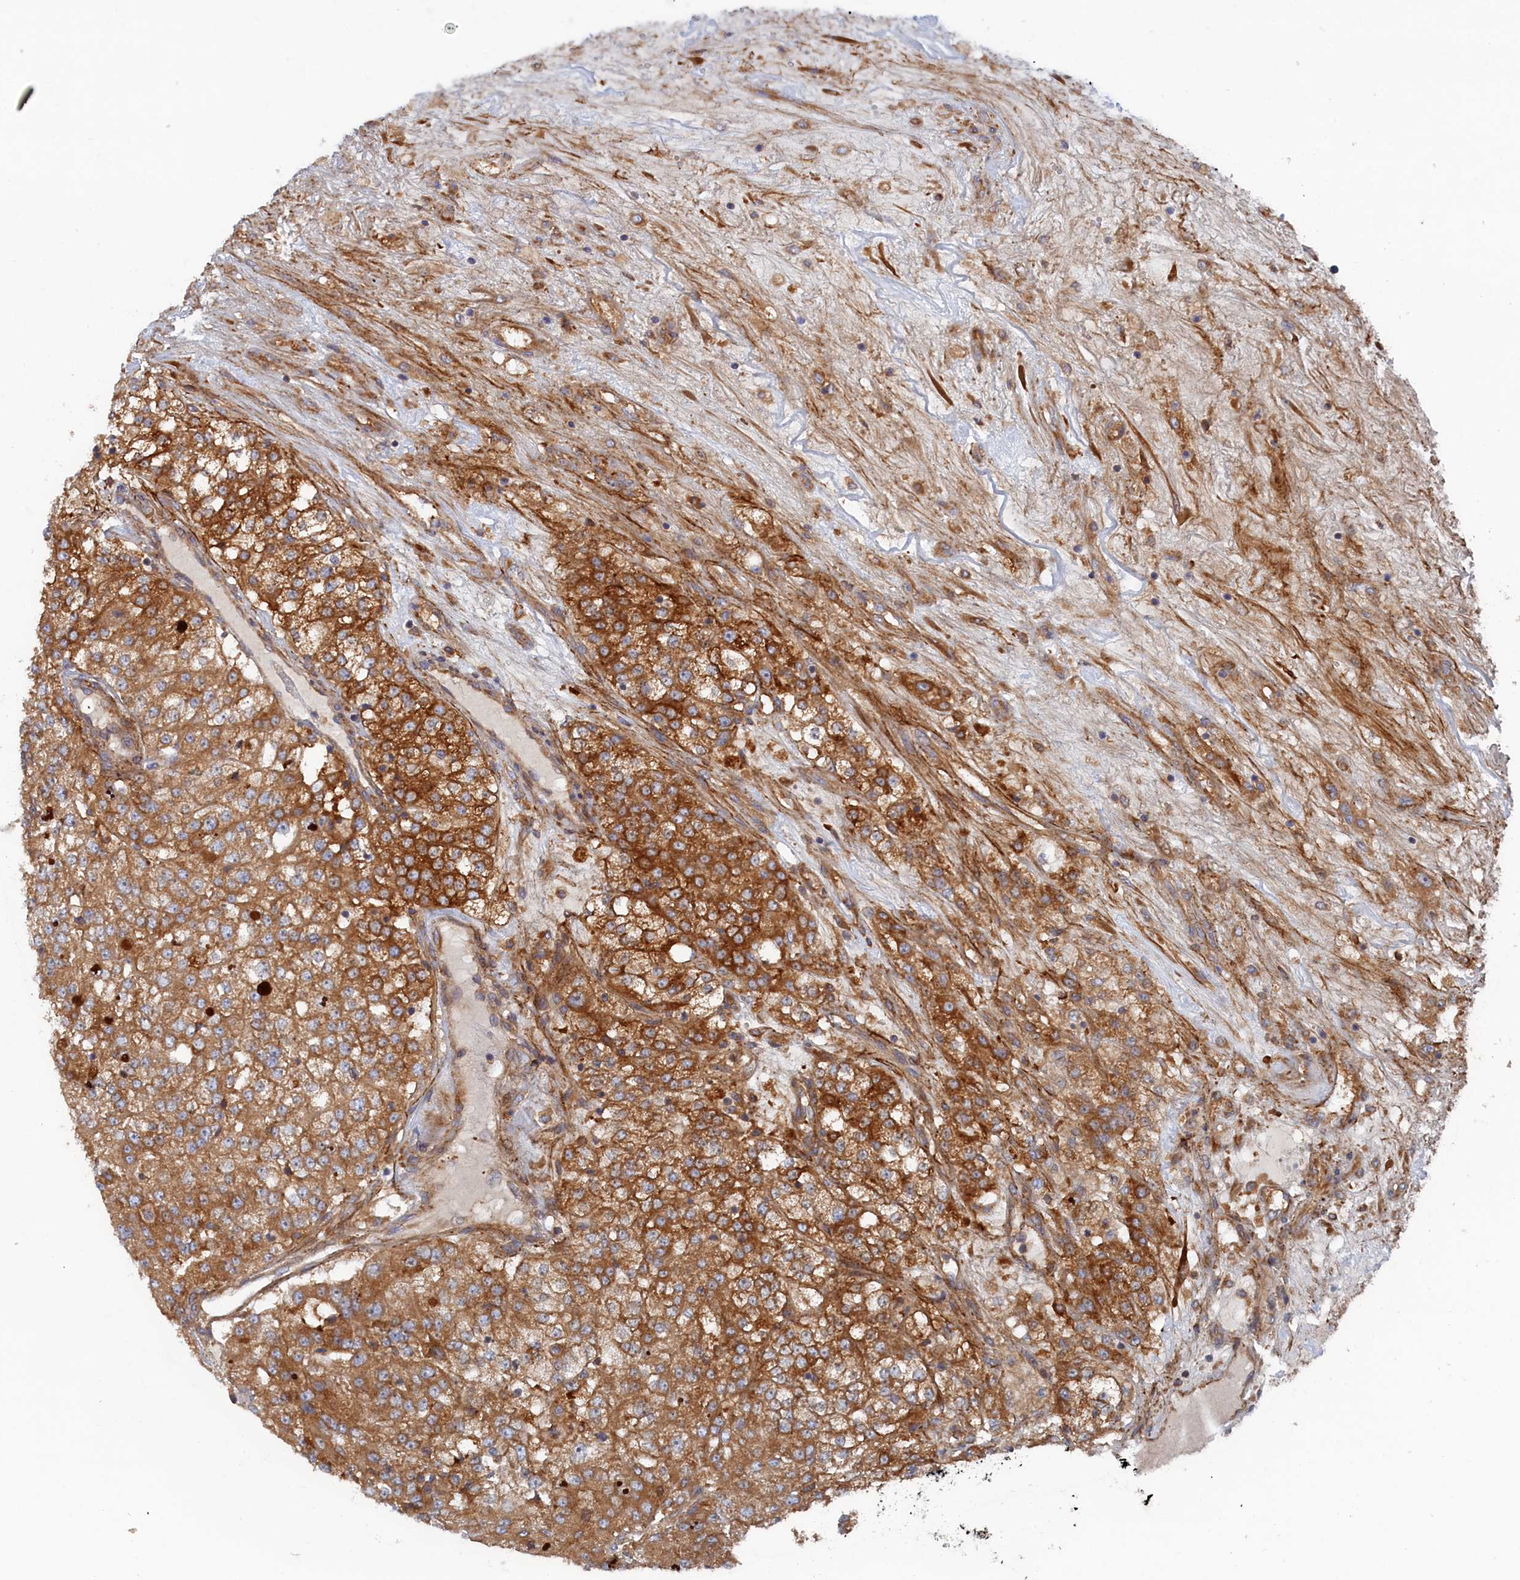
{"staining": {"intensity": "moderate", "quantity": ">75%", "location": "cytoplasmic/membranous"}, "tissue": "renal cancer", "cell_type": "Tumor cells", "image_type": "cancer", "snomed": [{"axis": "morphology", "description": "Adenocarcinoma, NOS"}, {"axis": "topography", "description": "Kidney"}], "caption": "Approximately >75% of tumor cells in human renal adenocarcinoma display moderate cytoplasmic/membranous protein staining as visualized by brown immunohistochemical staining.", "gene": "TMEM196", "patient": {"sex": "female", "age": 63}}